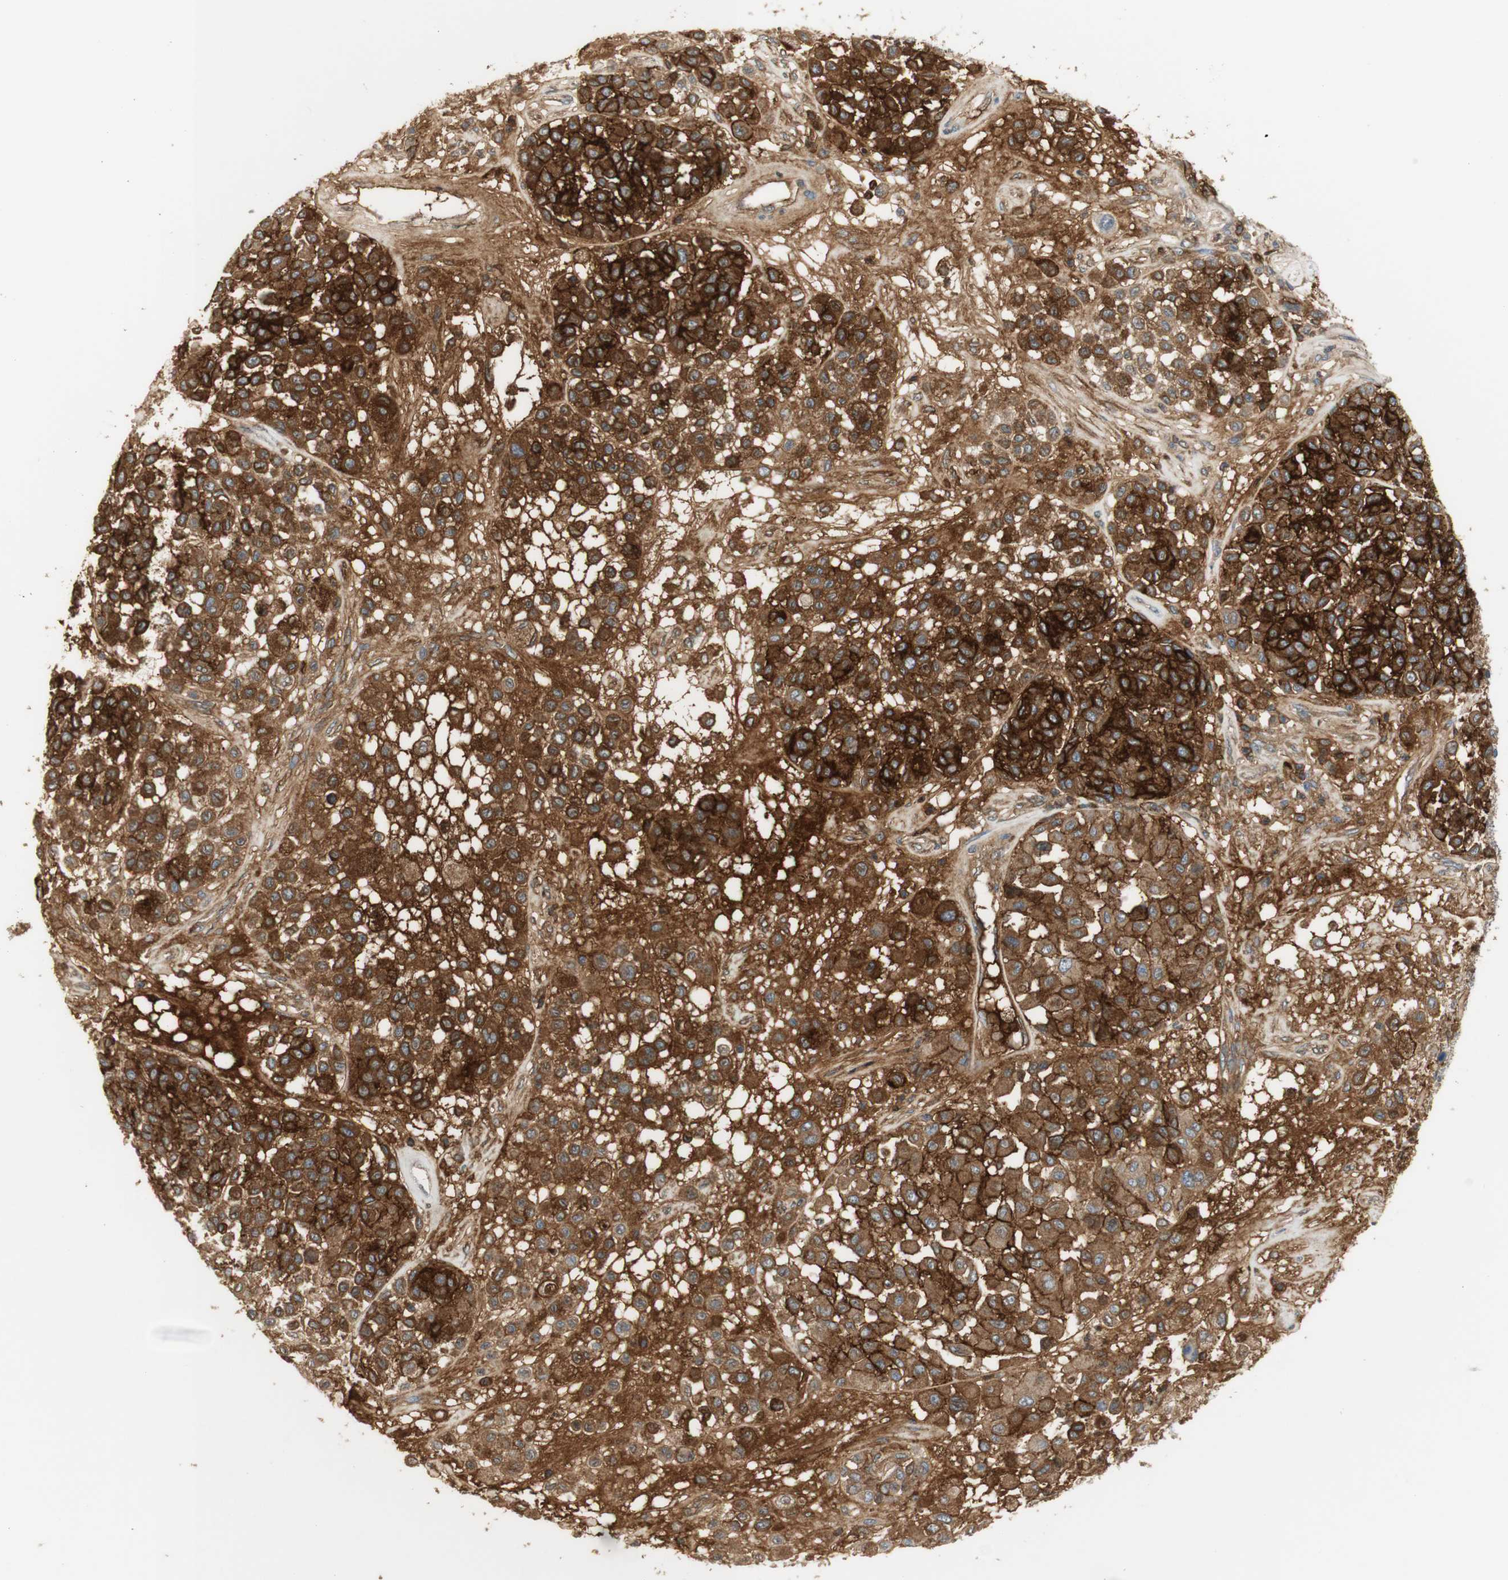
{"staining": {"intensity": "strong", "quantity": ">75%", "location": "cytoplasmic/membranous"}, "tissue": "melanoma", "cell_type": "Tumor cells", "image_type": "cancer", "snomed": [{"axis": "morphology", "description": "Malignant melanoma, Metastatic site"}, {"axis": "topography", "description": "Soft tissue"}], "caption": "This histopathology image demonstrates IHC staining of malignant melanoma (metastatic site), with high strong cytoplasmic/membranous staining in about >75% of tumor cells.", "gene": "L1CAM", "patient": {"sex": "male", "age": 41}}